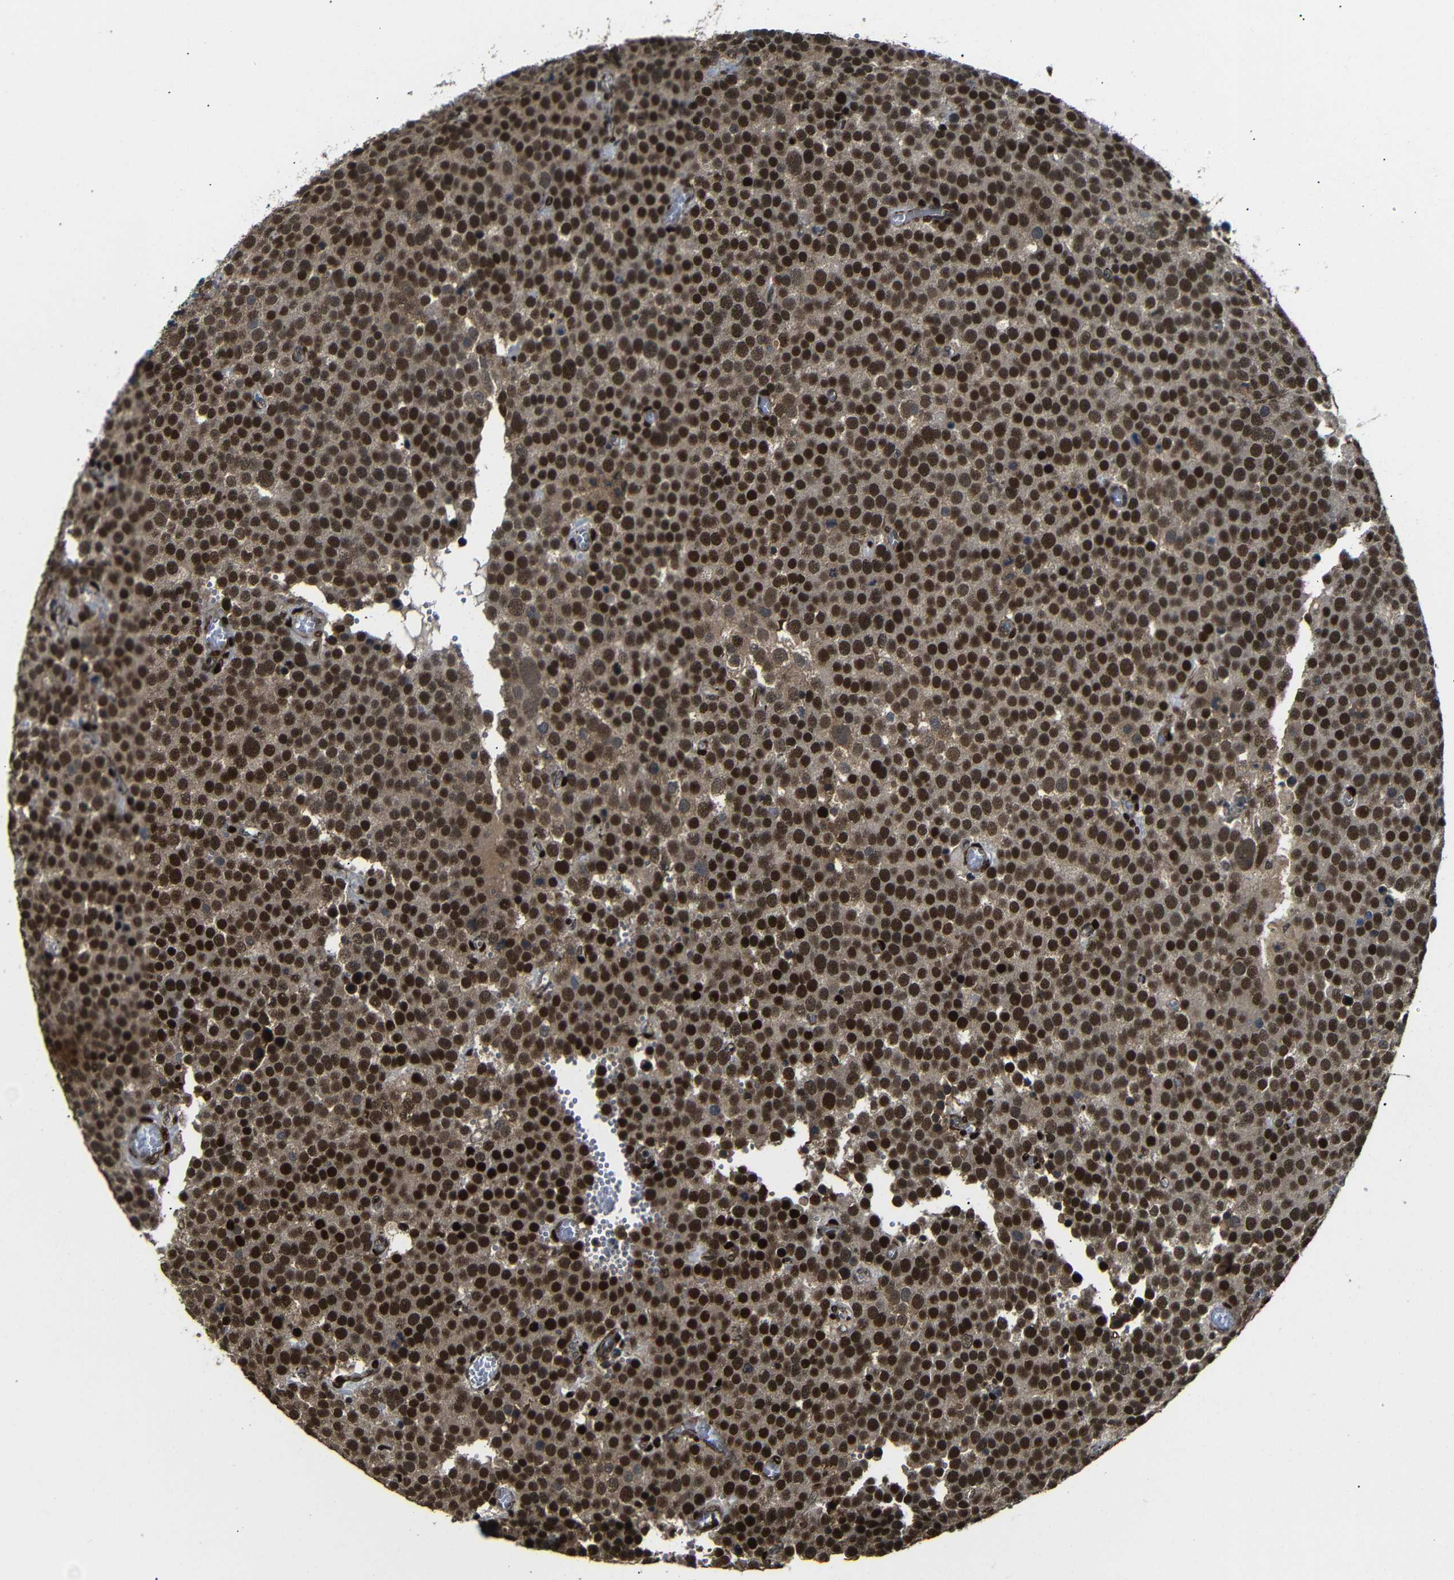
{"staining": {"intensity": "strong", "quantity": ">75%", "location": "cytoplasmic/membranous,nuclear"}, "tissue": "testis cancer", "cell_type": "Tumor cells", "image_type": "cancer", "snomed": [{"axis": "morphology", "description": "Normal tissue, NOS"}, {"axis": "morphology", "description": "Seminoma, NOS"}, {"axis": "topography", "description": "Testis"}], "caption": "This is an image of immunohistochemistry staining of seminoma (testis), which shows strong staining in the cytoplasmic/membranous and nuclear of tumor cells.", "gene": "TBX2", "patient": {"sex": "male", "age": 71}}